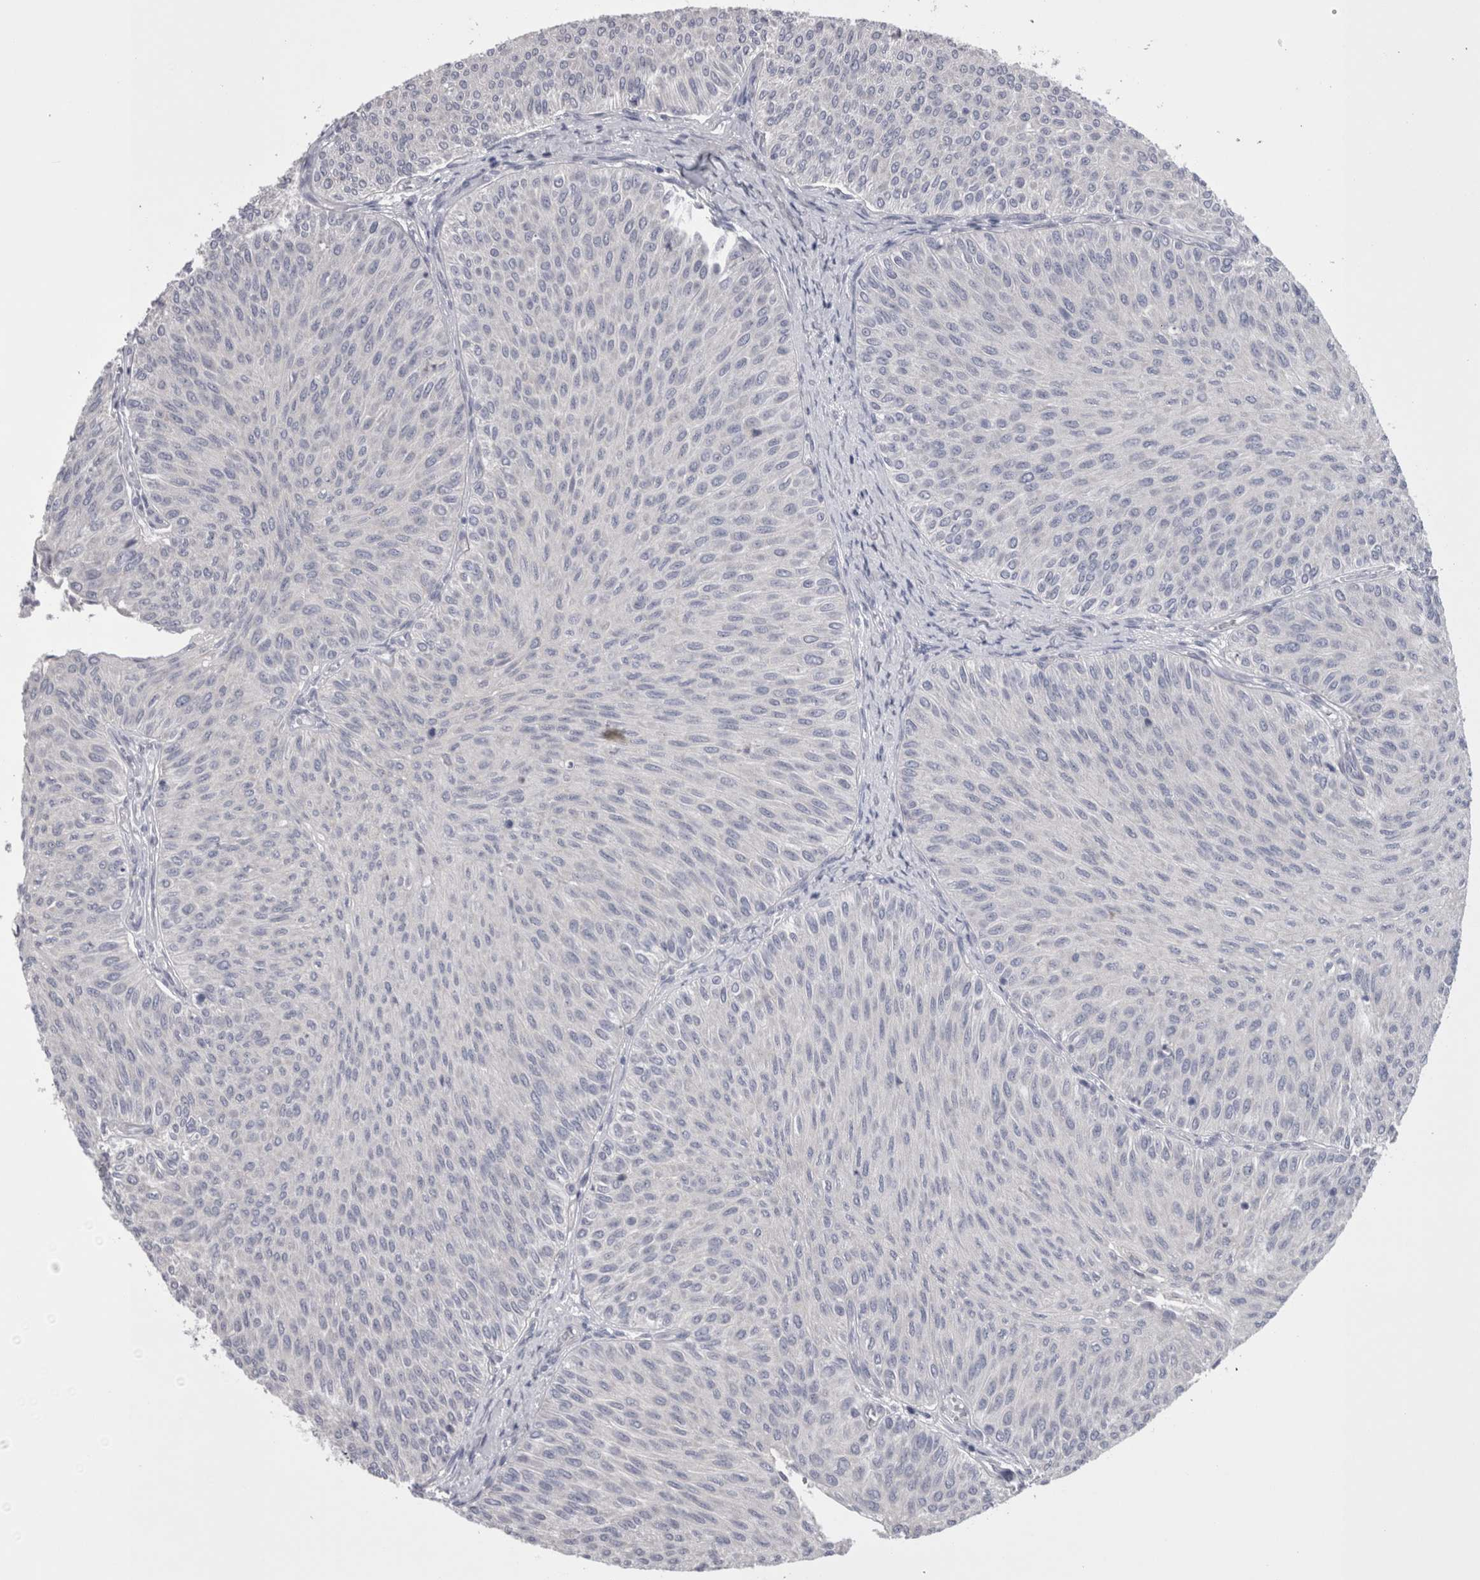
{"staining": {"intensity": "negative", "quantity": "none", "location": "none"}, "tissue": "urothelial cancer", "cell_type": "Tumor cells", "image_type": "cancer", "snomed": [{"axis": "morphology", "description": "Urothelial carcinoma, Low grade"}, {"axis": "topography", "description": "Urinary bladder"}], "caption": "This is a micrograph of IHC staining of urothelial carcinoma (low-grade), which shows no expression in tumor cells. The staining was performed using DAB (3,3'-diaminobenzidine) to visualize the protein expression in brown, while the nuclei were stained in blue with hematoxylin (Magnification: 20x).", "gene": "PWP2", "patient": {"sex": "male", "age": 78}}